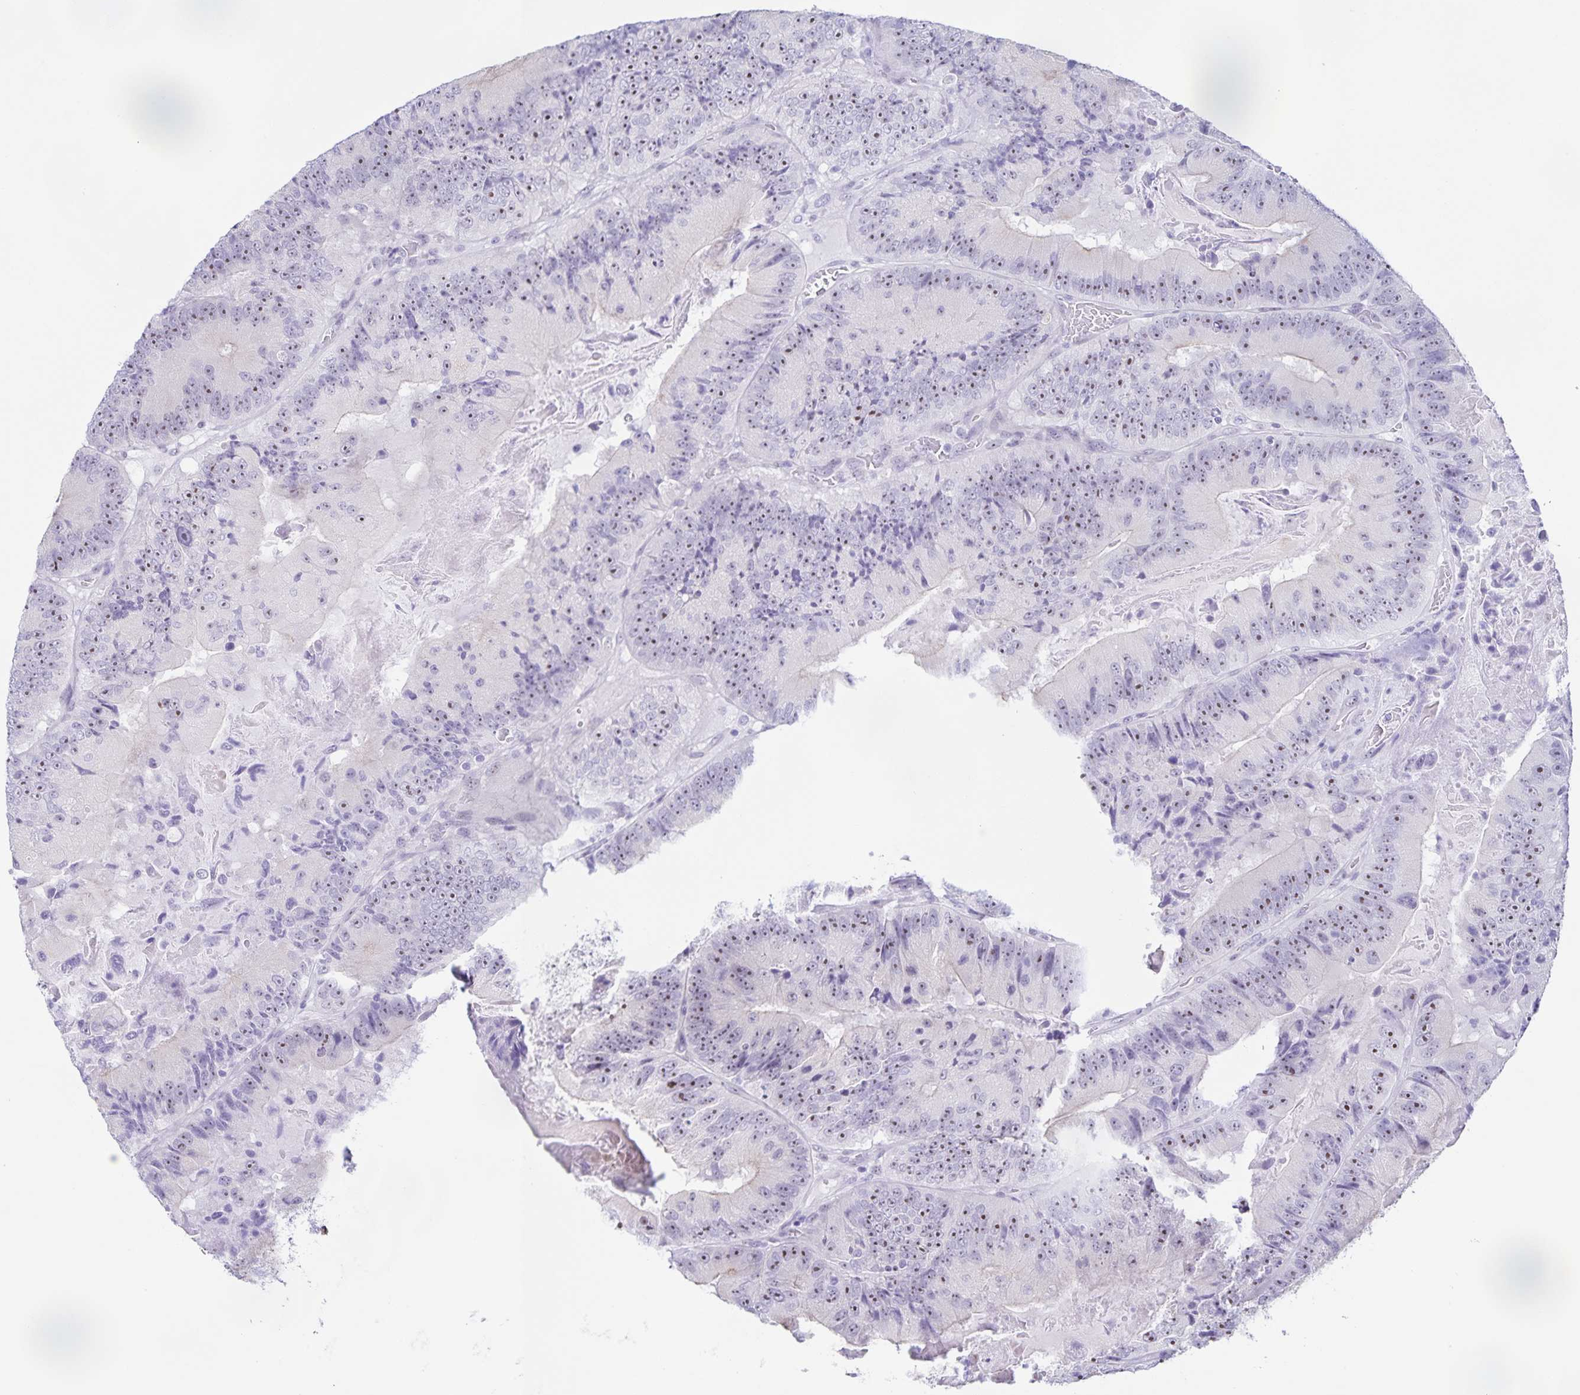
{"staining": {"intensity": "moderate", "quantity": ">75%", "location": "nuclear"}, "tissue": "colorectal cancer", "cell_type": "Tumor cells", "image_type": "cancer", "snomed": [{"axis": "morphology", "description": "Adenocarcinoma, NOS"}, {"axis": "topography", "description": "Colon"}], "caption": "Immunohistochemistry (IHC) histopathology image of colorectal cancer (adenocarcinoma) stained for a protein (brown), which displays medium levels of moderate nuclear staining in about >75% of tumor cells.", "gene": "FAM170A", "patient": {"sex": "female", "age": 86}}